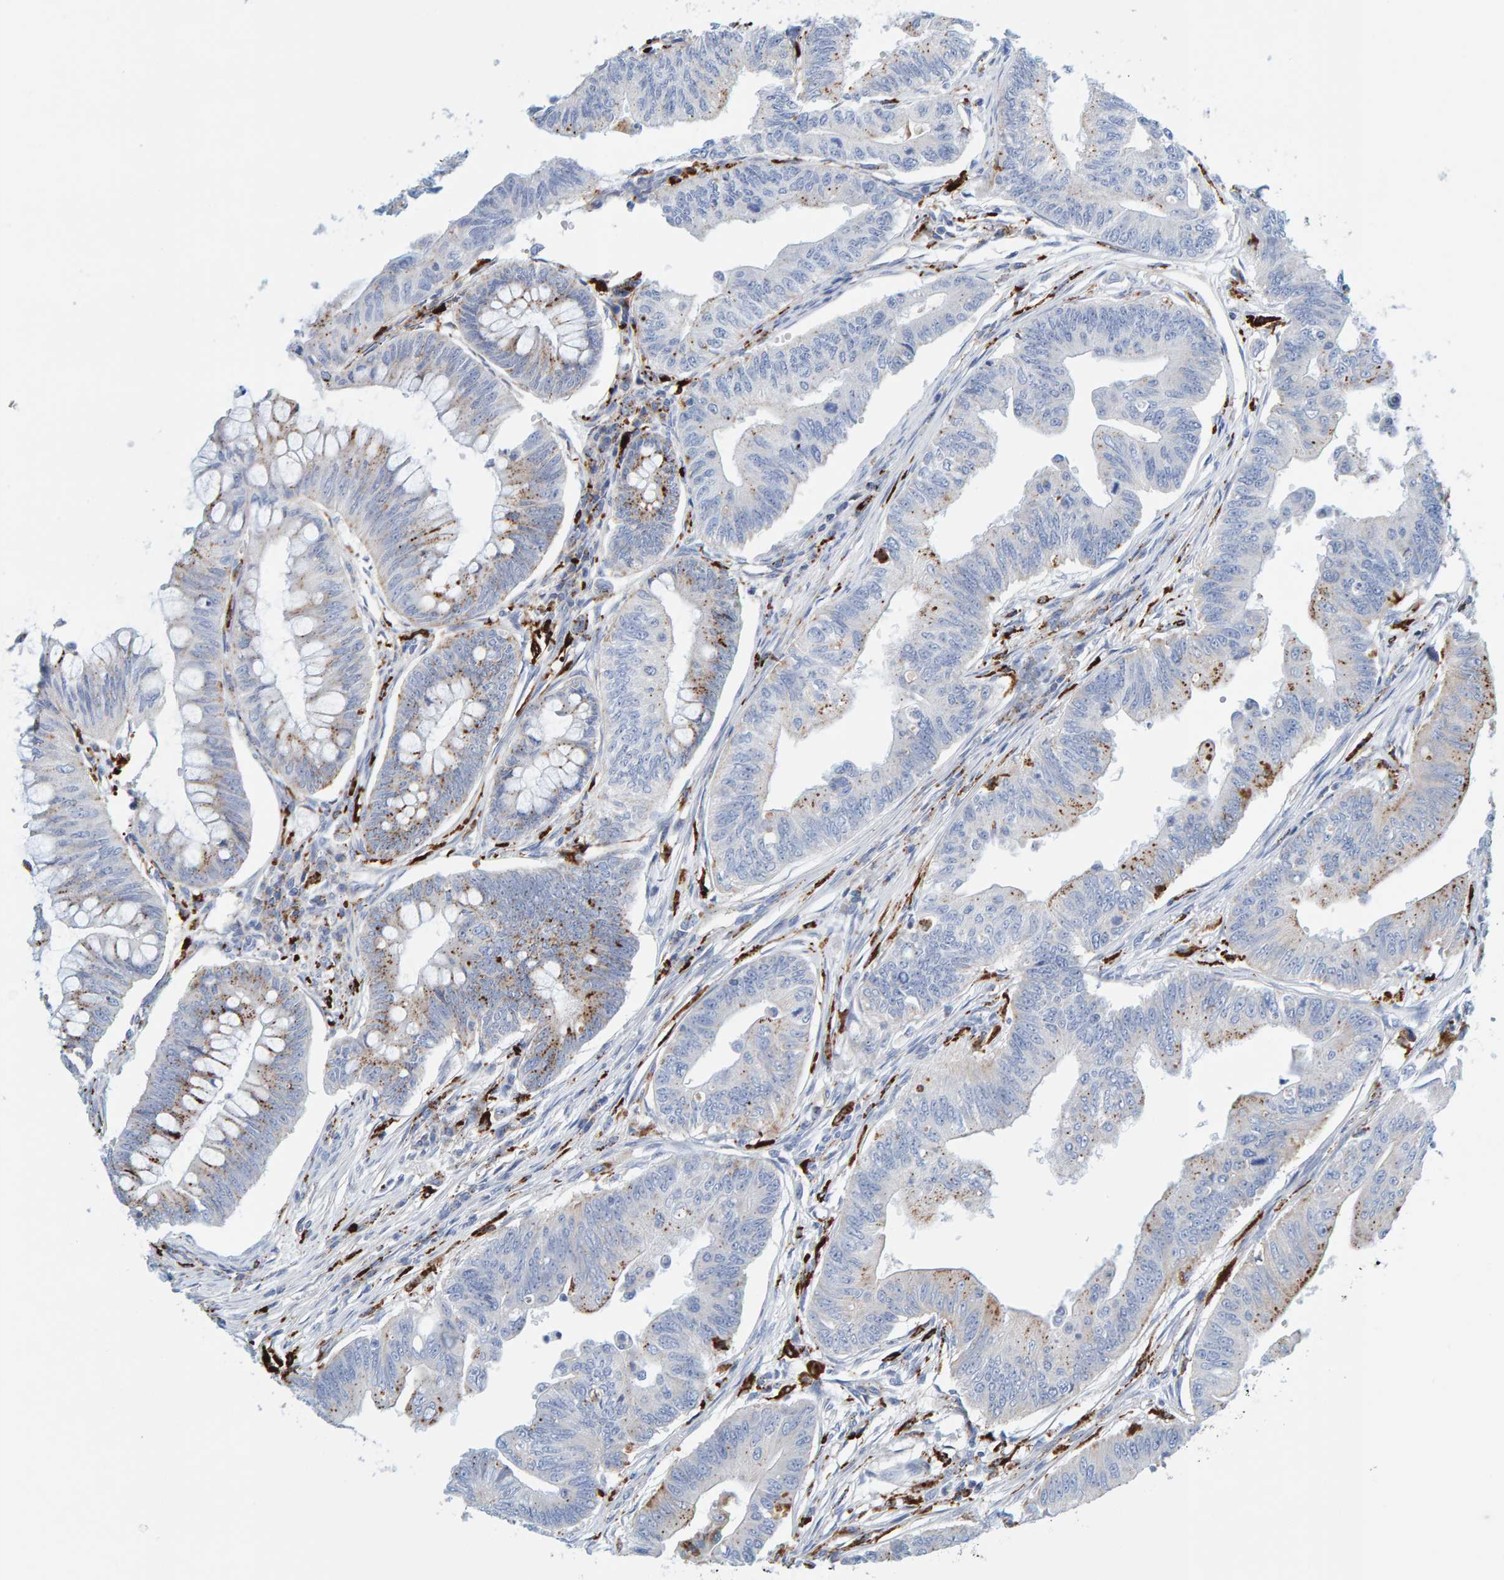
{"staining": {"intensity": "moderate", "quantity": "<25%", "location": "cytoplasmic/membranous"}, "tissue": "colorectal cancer", "cell_type": "Tumor cells", "image_type": "cancer", "snomed": [{"axis": "morphology", "description": "Adenoma, NOS"}, {"axis": "morphology", "description": "Adenocarcinoma, NOS"}, {"axis": "topography", "description": "Colon"}], "caption": "This photomicrograph exhibits immunohistochemistry staining of colorectal cancer (adenocarcinoma), with low moderate cytoplasmic/membranous positivity in approximately <25% of tumor cells.", "gene": "BIN3", "patient": {"sex": "male", "age": 79}}